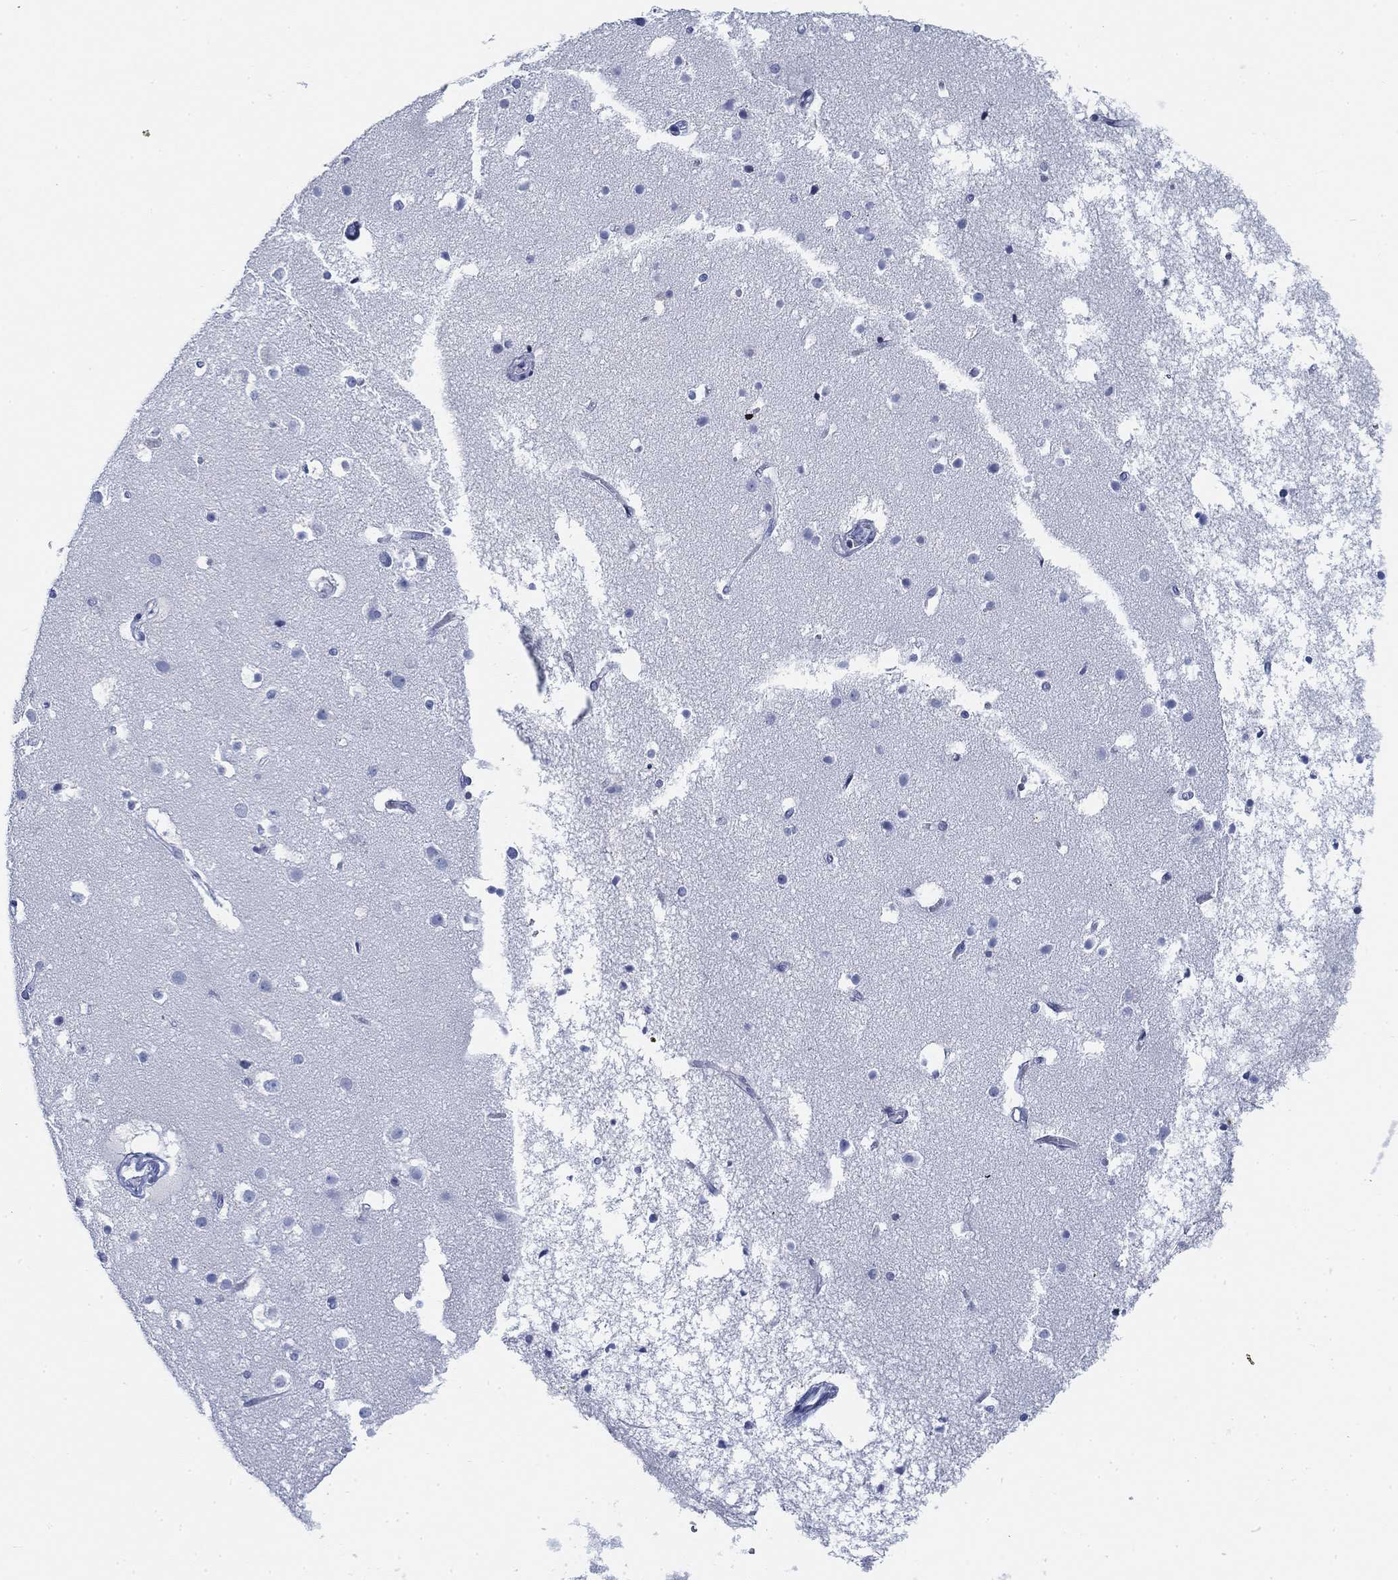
{"staining": {"intensity": "negative", "quantity": "none", "location": "none"}, "tissue": "cerebral cortex", "cell_type": "Endothelial cells", "image_type": "normal", "snomed": [{"axis": "morphology", "description": "Normal tissue, NOS"}, {"axis": "topography", "description": "Cerebral cortex"}], "caption": "A high-resolution histopathology image shows IHC staining of normal cerebral cortex, which shows no significant staining in endothelial cells. Nuclei are stained in blue.", "gene": "FYB1", "patient": {"sex": "female", "age": 52}}